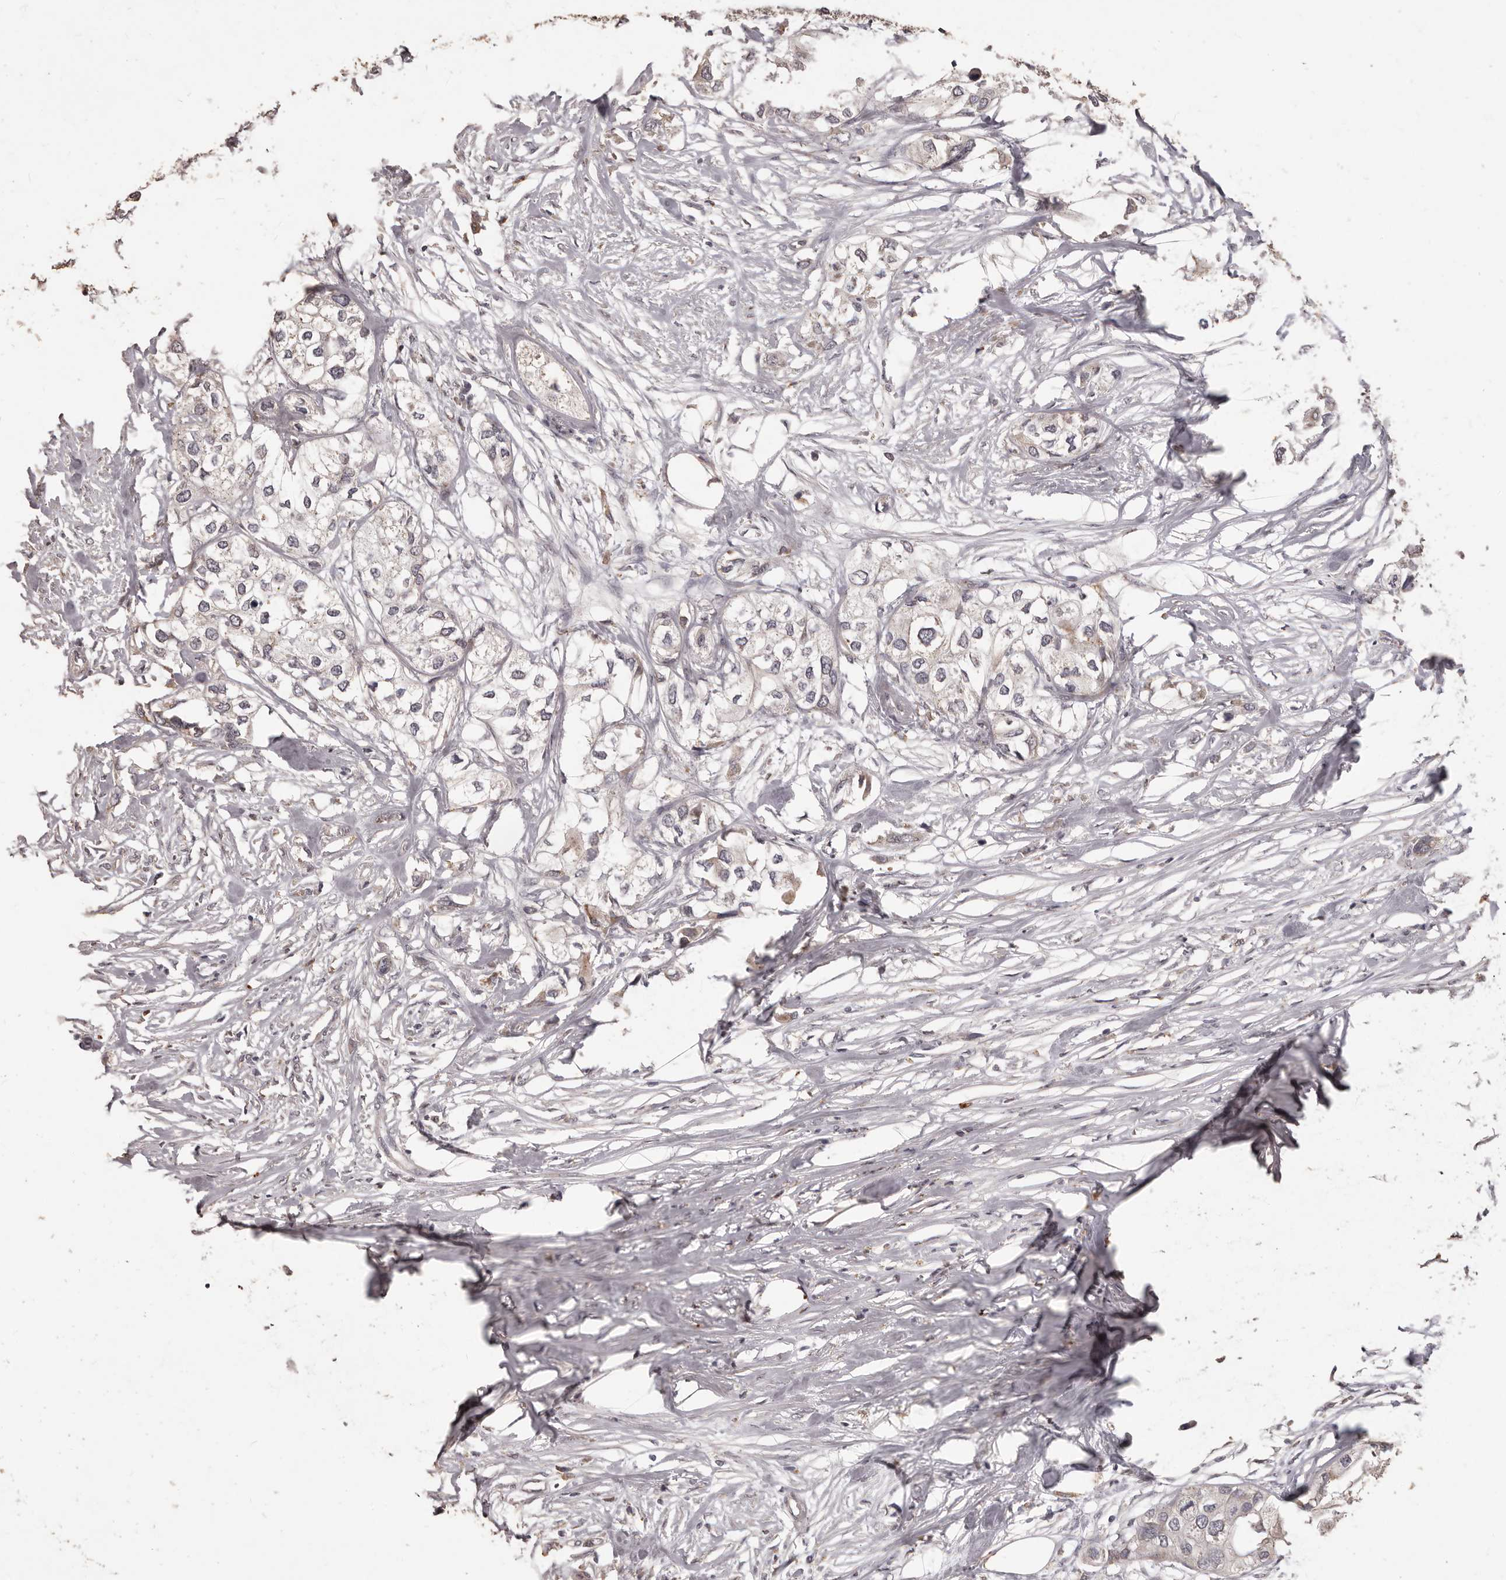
{"staining": {"intensity": "weak", "quantity": "<25%", "location": "cytoplasmic/membranous"}, "tissue": "urothelial cancer", "cell_type": "Tumor cells", "image_type": "cancer", "snomed": [{"axis": "morphology", "description": "Urothelial carcinoma, High grade"}, {"axis": "topography", "description": "Urinary bladder"}], "caption": "This is a histopathology image of immunohistochemistry staining of urothelial cancer, which shows no expression in tumor cells.", "gene": "PRSS27", "patient": {"sex": "male", "age": 64}}